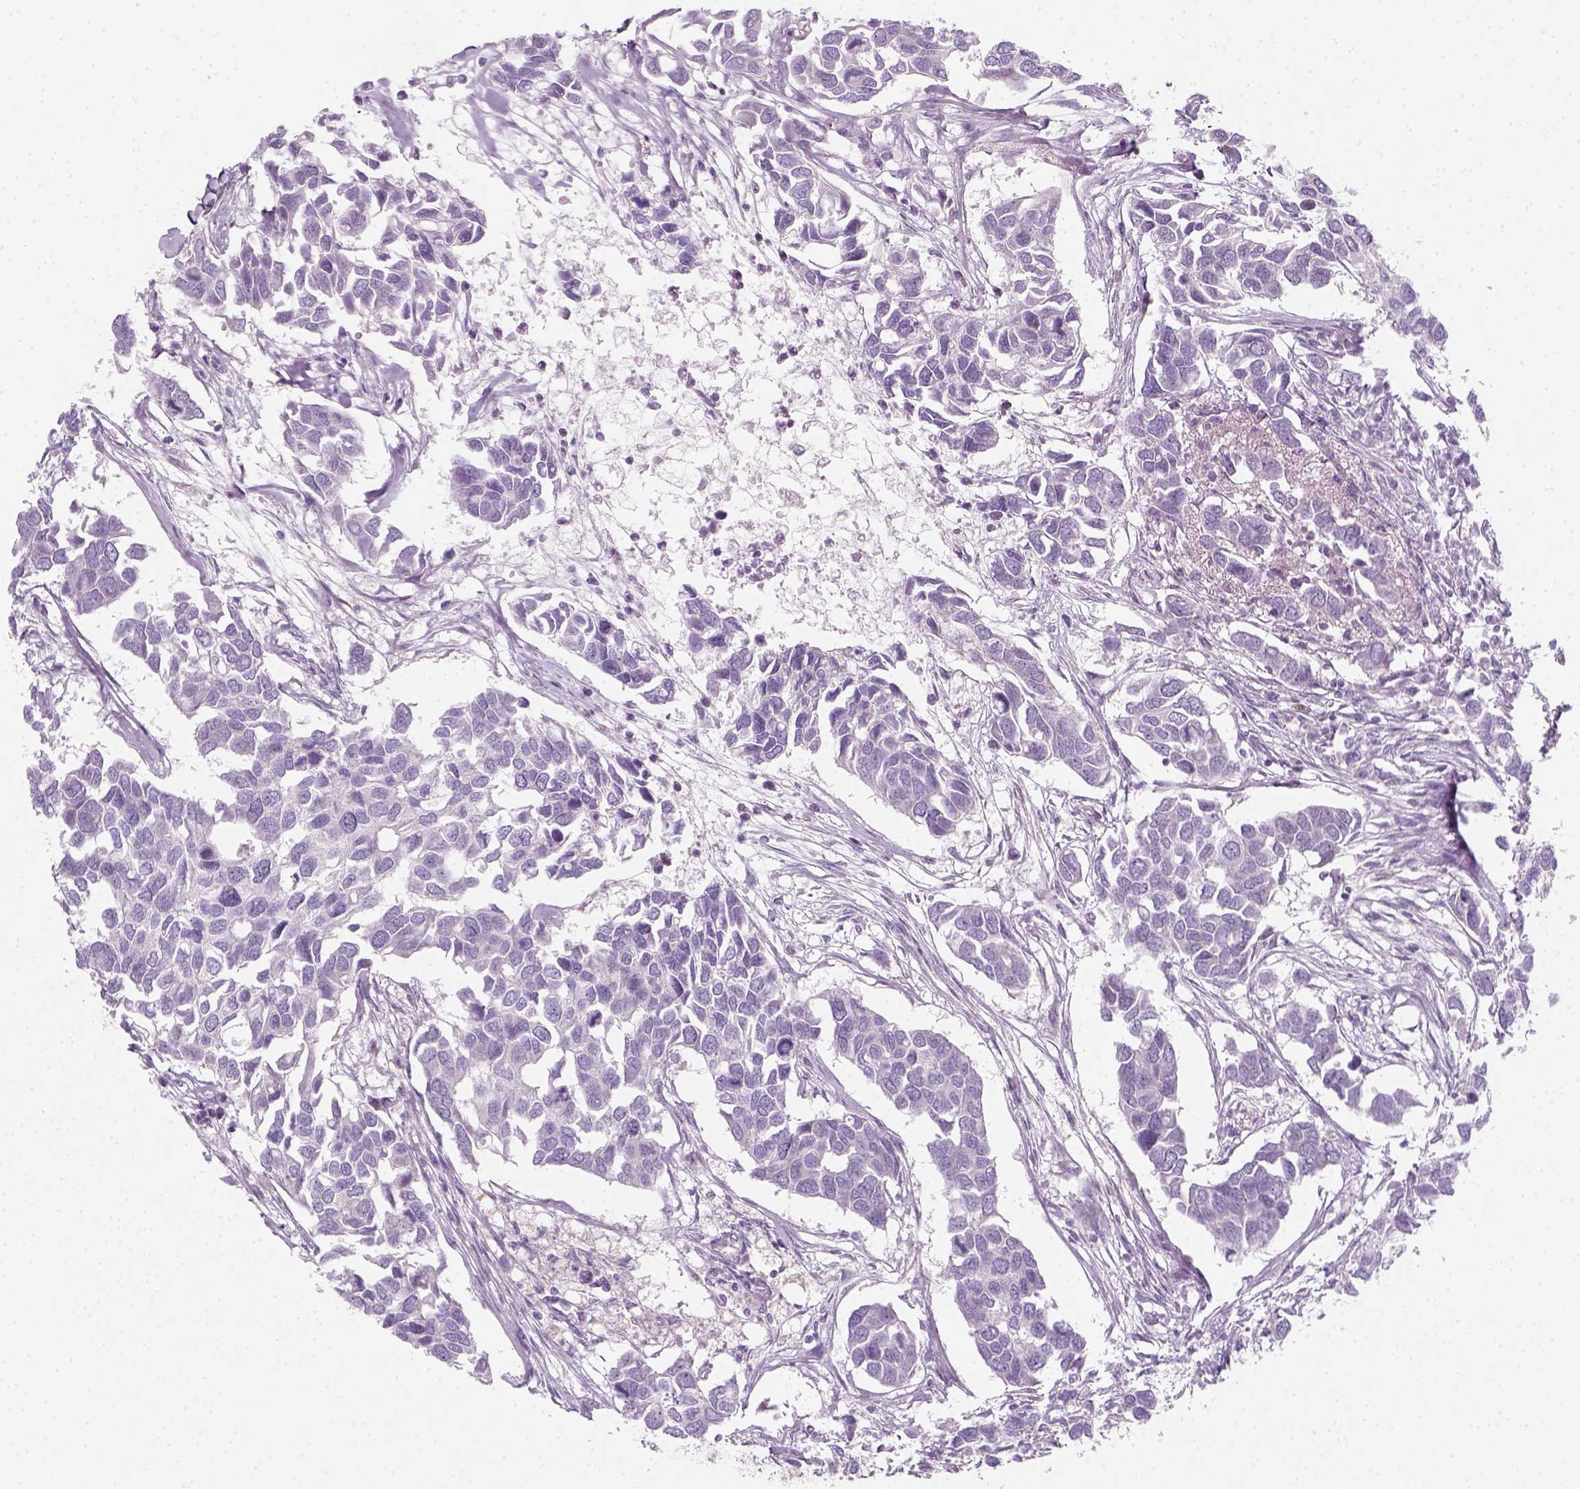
{"staining": {"intensity": "negative", "quantity": "none", "location": "none"}, "tissue": "breast cancer", "cell_type": "Tumor cells", "image_type": "cancer", "snomed": [{"axis": "morphology", "description": "Duct carcinoma"}, {"axis": "topography", "description": "Breast"}], "caption": "Immunohistochemistry (IHC) photomicrograph of neoplastic tissue: human breast cancer stained with DAB exhibits no significant protein positivity in tumor cells. (IHC, brightfield microscopy, high magnification).", "gene": "AWAT2", "patient": {"sex": "female", "age": 83}}